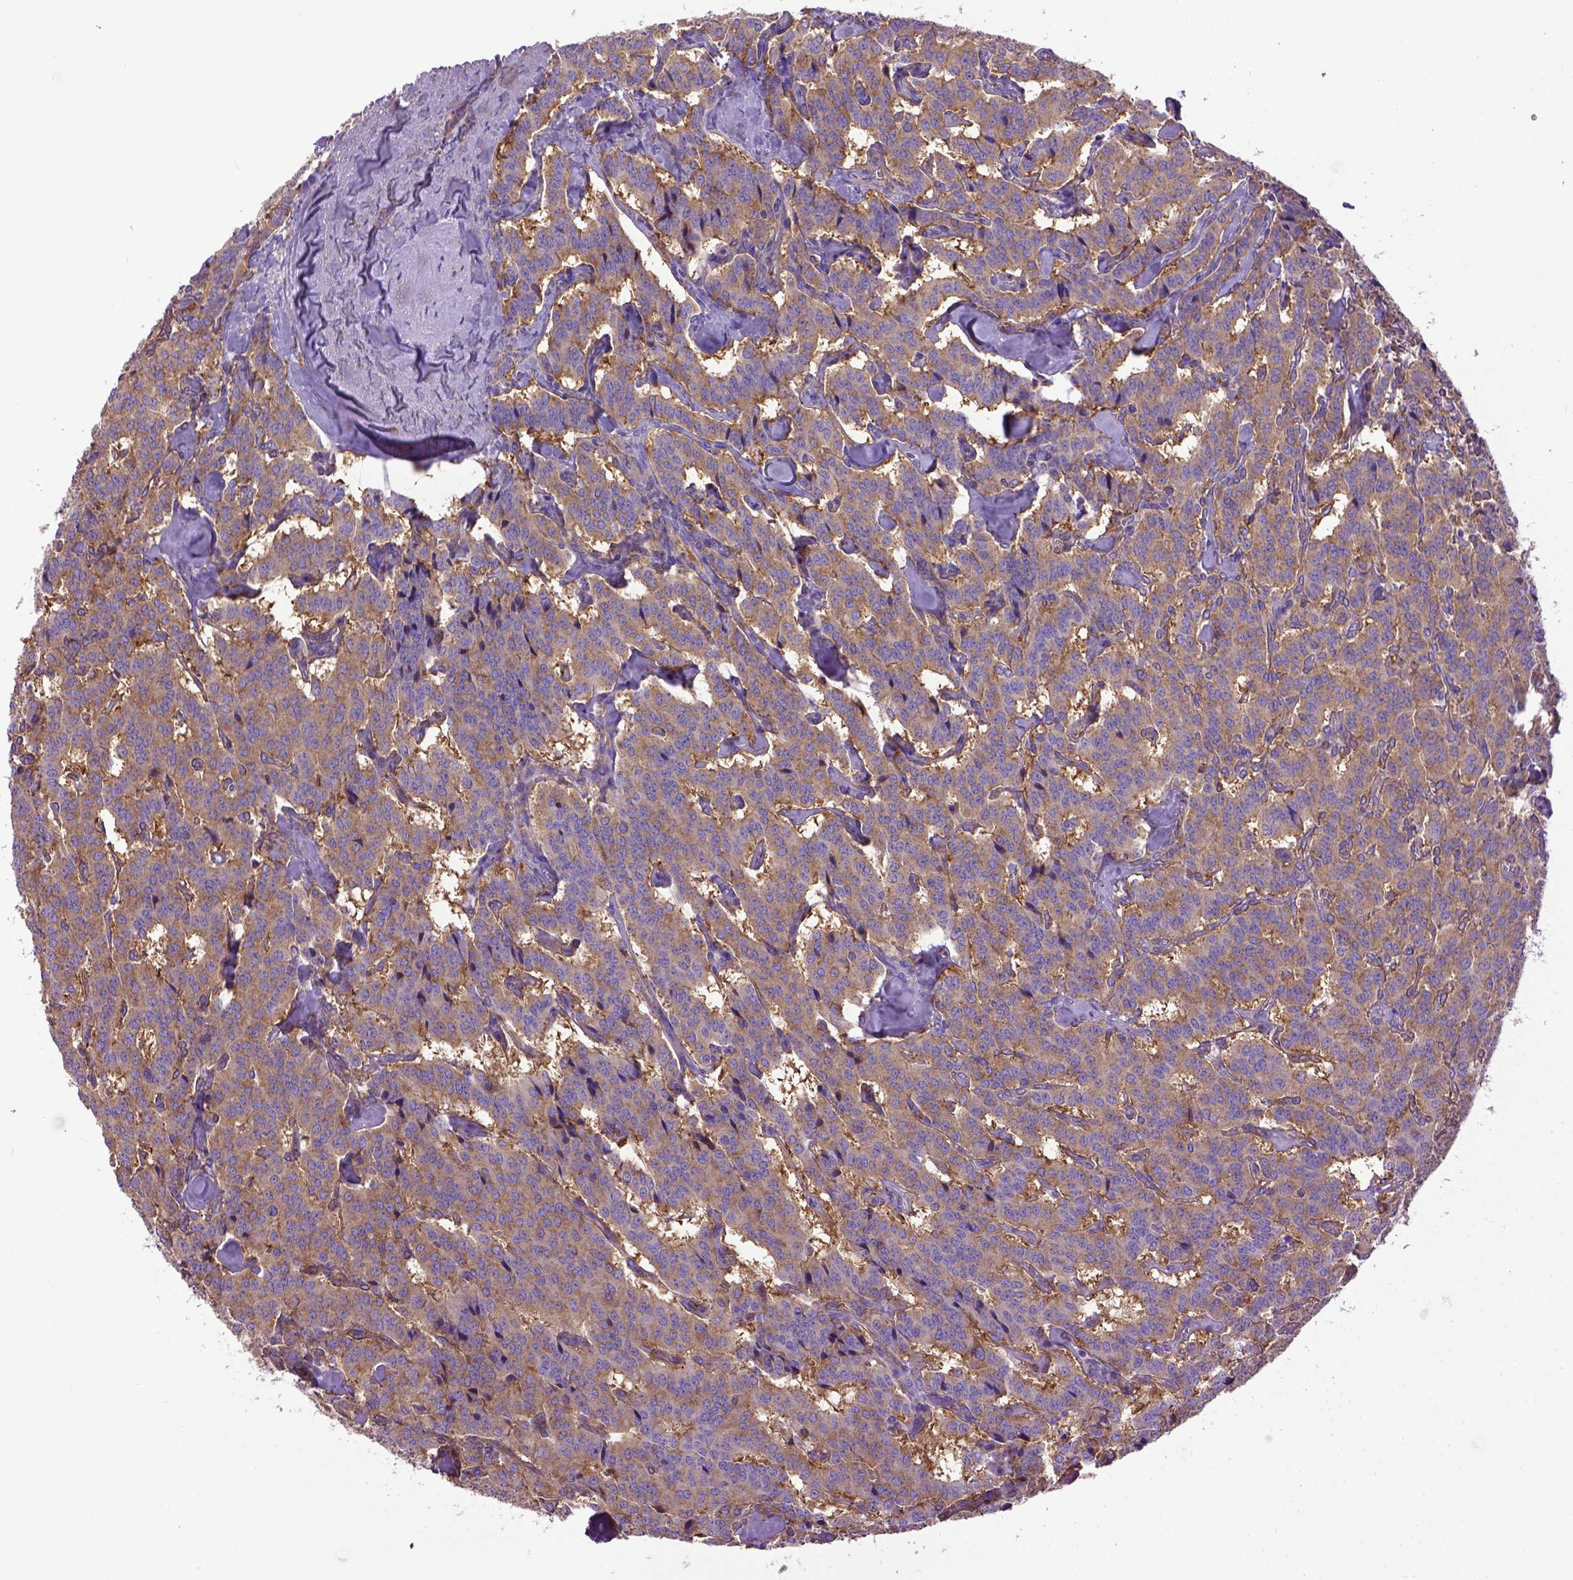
{"staining": {"intensity": "weak", "quantity": ">75%", "location": "cytoplasmic/membranous"}, "tissue": "carcinoid", "cell_type": "Tumor cells", "image_type": "cancer", "snomed": [{"axis": "morphology", "description": "Carcinoid, malignant, NOS"}, {"axis": "topography", "description": "Lung"}], "caption": "Weak cytoplasmic/membranous staining is seen in about >75% of tumor cells in carcinoid.", "gene": "MVP", "patient": {"sex": "female", "age": 46}}